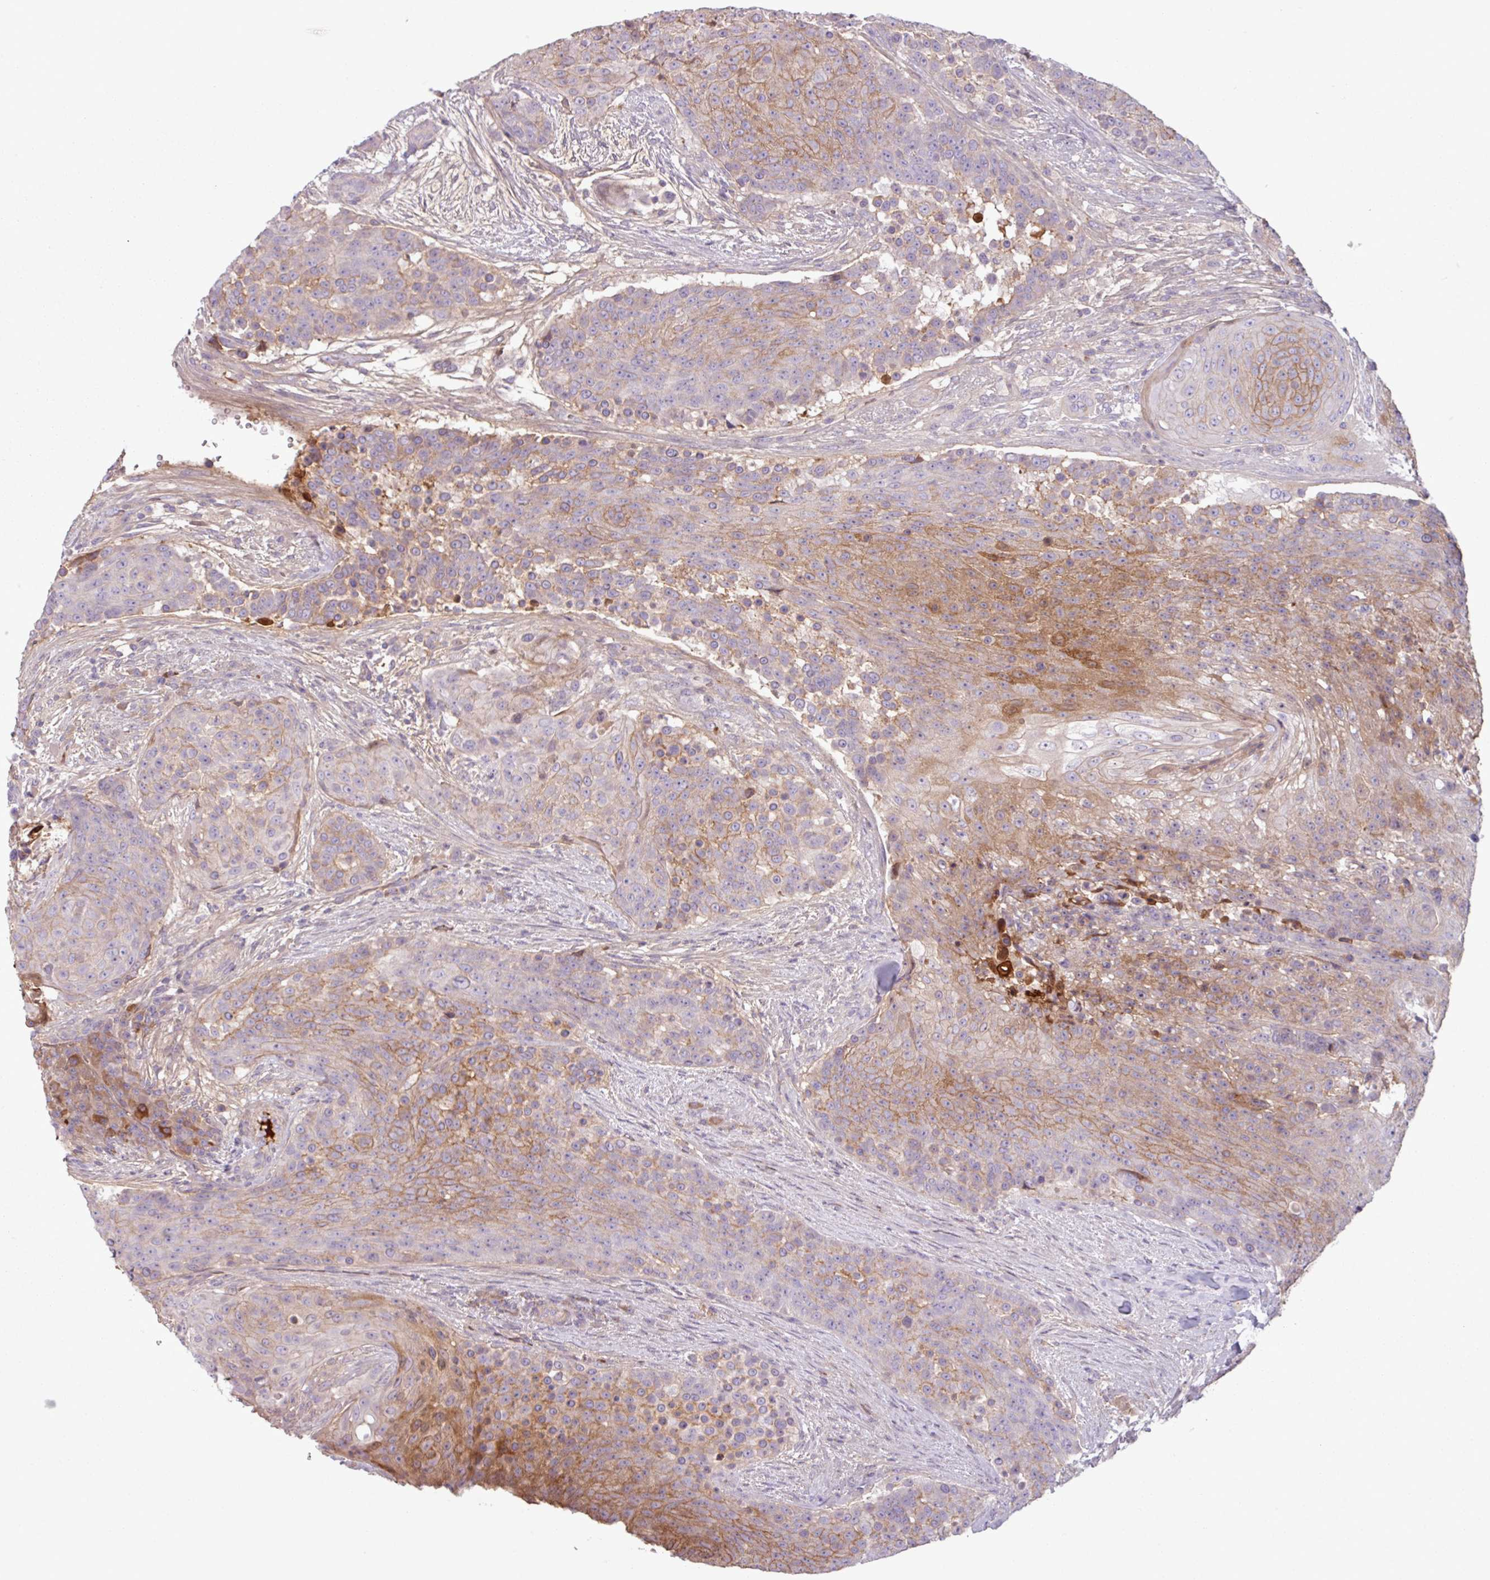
{"staining": {"intensity": "moderate", "quantity": "<25%", "location": "cytoplasmic/membranous"}, "tissue": "urothelial cancer", "cell_type": "Tumor cells", "image_type": "cancer", "snomed": [{"axis": "morphology", "description": "Urothelial carcinoma, High grade"}, {"axis": "topography", "description": "Urinary bladder"}], "caption": "This image exhibits urothelial carcinoma (high-grade) stained with IHC to label a protein in brown. The cytoplasmic/membranous of tumor cells show moderate positivity for the protein. Nuclei are counter-stained blue.", "gene": "C4B", "patient": {"sex": "female", "age": 63}}